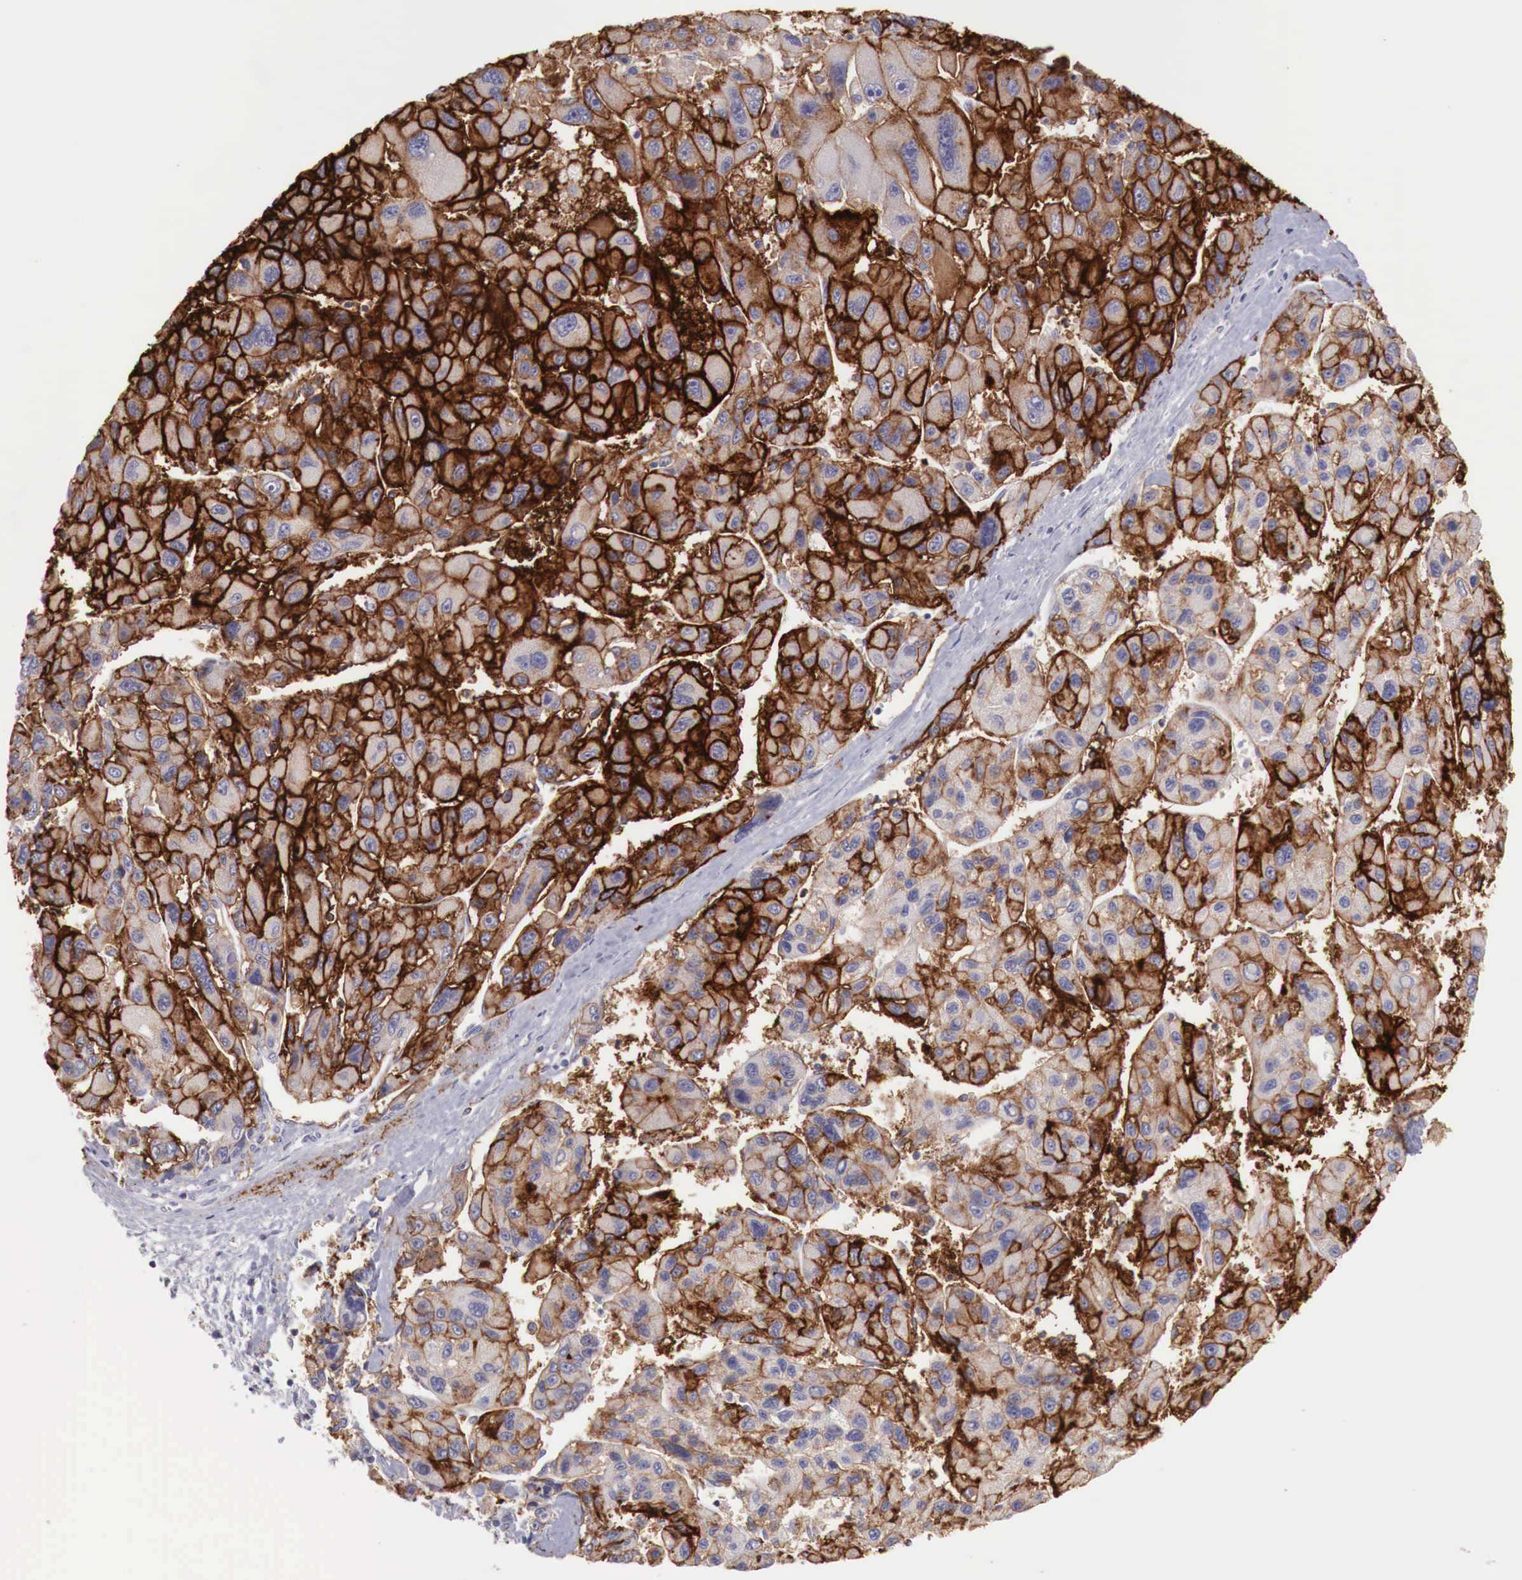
{"staining": {"intensity": "strong", "quantity": ">75%", "location": "cytoplasmic/membranous"}, "tissue": "liver cancer", "cell_type": "Tumor cells", "image_type": "cancer", "snomed": [{"axis": "morphology", "description": "Carcinoma, Hepatocellular, NOS"}, {"axis": "topography", "description": "Liver"}], "caption": "Human liver cancer stained for a protein (brown) demonstrates strong cytoplasmic/membranous positive staining in about >75% of tumor cells.", "gene": "XPNPEP2", "patient": {"sex": "male", "age": 64}}